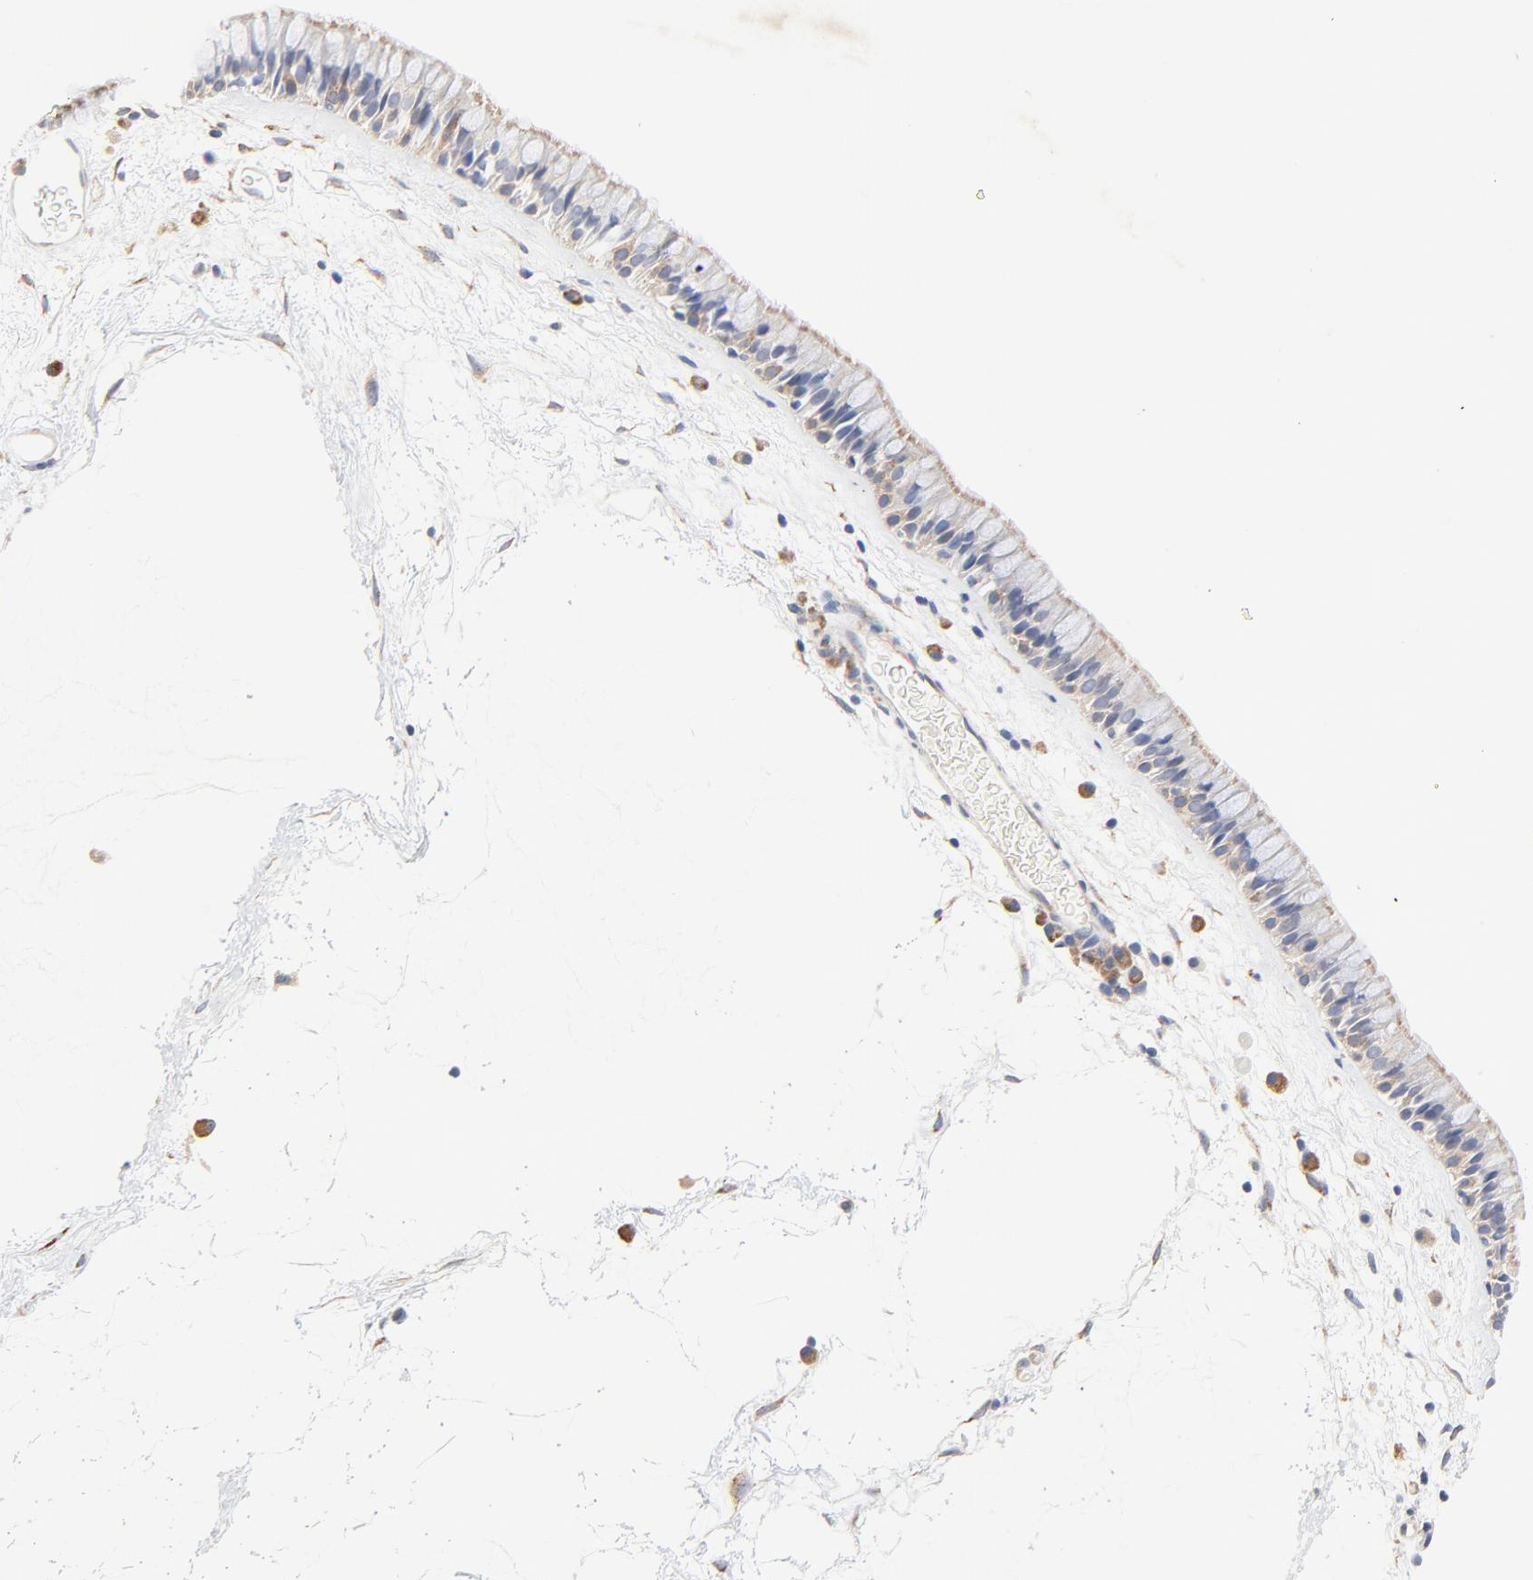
{"staining": {"intensity": "moderate", "quantity": ">75%", "location": "cytoplasmic/membranous"}, "tissue": "nasopharynx", "cell_type": "Respiratory epithelial cells", "image_type": "normal", "snomed": [{"axis": "morphology", "description": "Normal tissue, NOS"}, {"axis": "morphology", "description": "Inflammation, NOS"}, {"axis": "topography", "description": "Nasopharynx"}], "caption": "Approximately >75% of respiratory epithelial cells in unremarkable human nasopharynx reveal moderate cytoplasmic/membranous protein positivity as visualized by brown immunohistochemical staining.", "gene": "VAV2", "patient": {"sex": "male", "age": 48}}